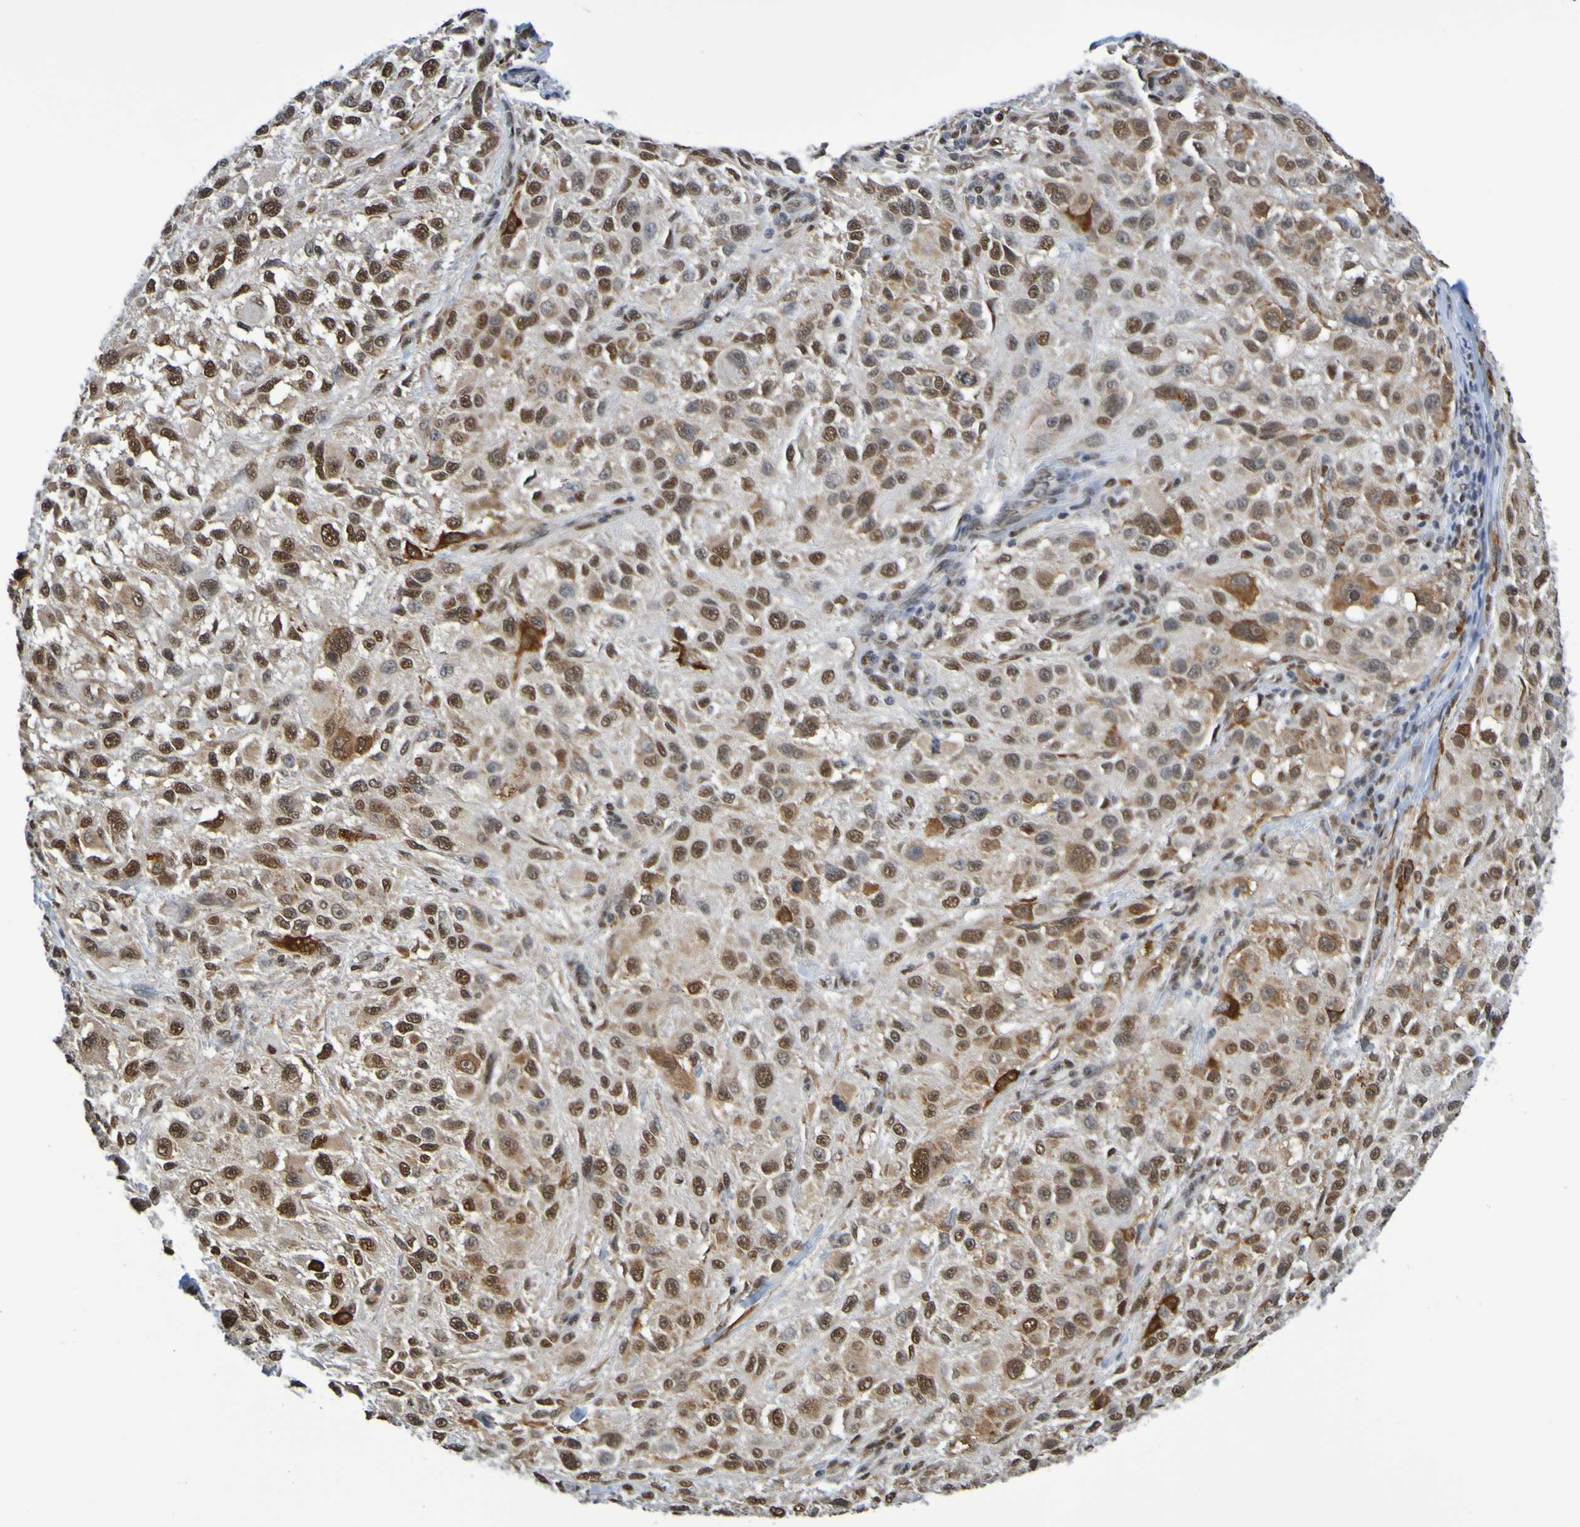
{"staining": {"intensity": "strong", "quantity": ">75%", "location": "nuclear"}, "tissue": "melanoma", "cell_type": "Tumor cells", "image_type": "cancer", "snomed": [{"axis": "morphology", "description": "Necrosis, NOS"}, {"axis": "morphology", "description": "Malignant melanoma, NOS"}, {"axis": "topography", "description": "Skin"}], "caption": "High-power microscopy captured an immunohistochemistry (IHC) image of malignant melanoma, revealing strong nuclear positivity in about >75% of tumor cells.", "gene": "HDAC2", "patient": {"sex": "female", "age": 87}}